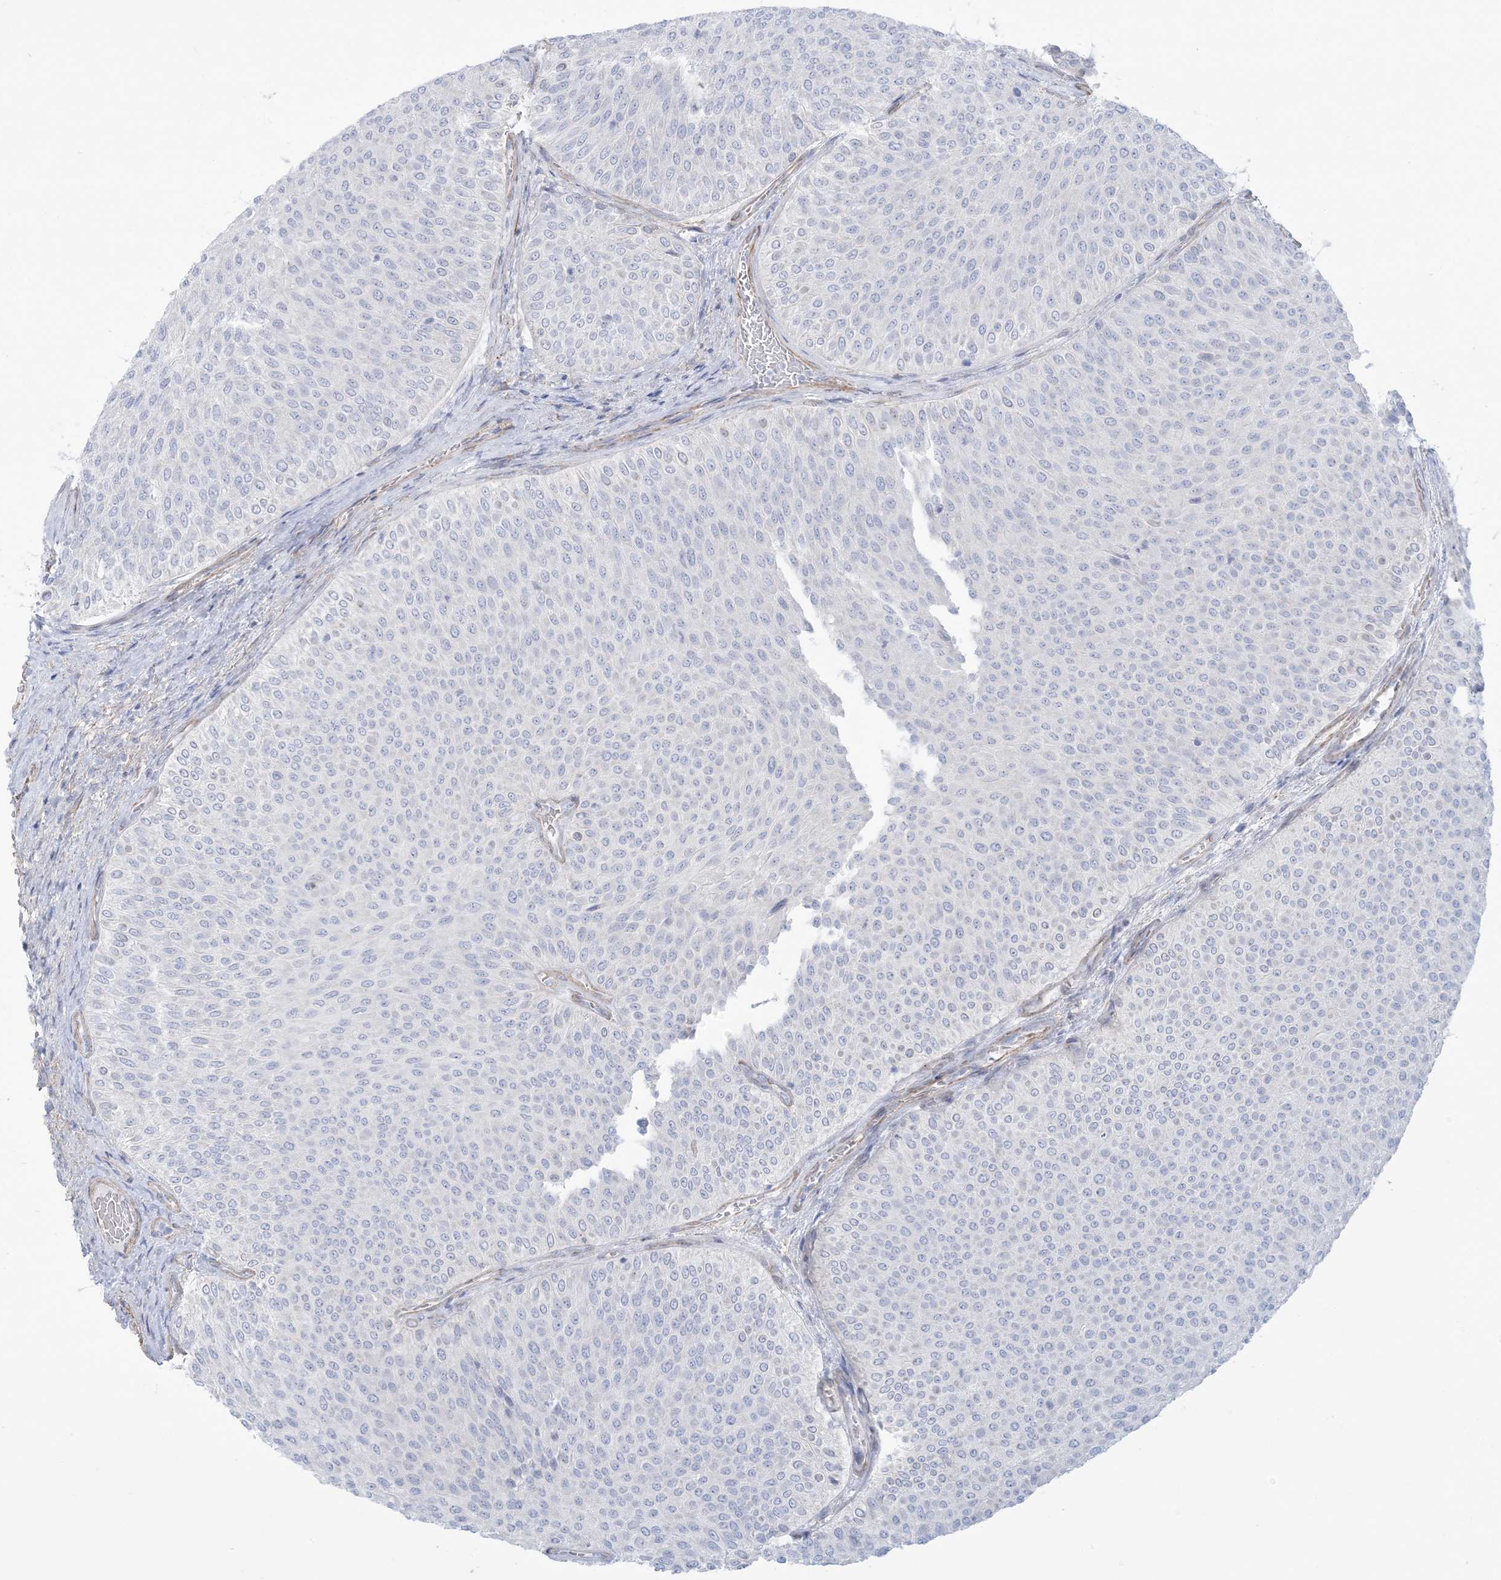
{"staining": {"intensity": "negative", "quantity": "none", "location": "none"}, "tissue": "urothelial cancer", "cell_type": "Tumor cells", "image_type": "cancer", "snomed": [{"axis": "morphology", "description": "Urothelial carcinoma, Low grade"}, {"axis": "topography", "description": "Urinary bladder"}], "caption": "A high-resolution photomicrograph shows immunohistochemistry (IHC) staining of low-grade urothelial carcinoma, which shows no significant positivity in tumor cells.", "gene": "AGXT", "patient": {"sex": "male", "age": 78}}